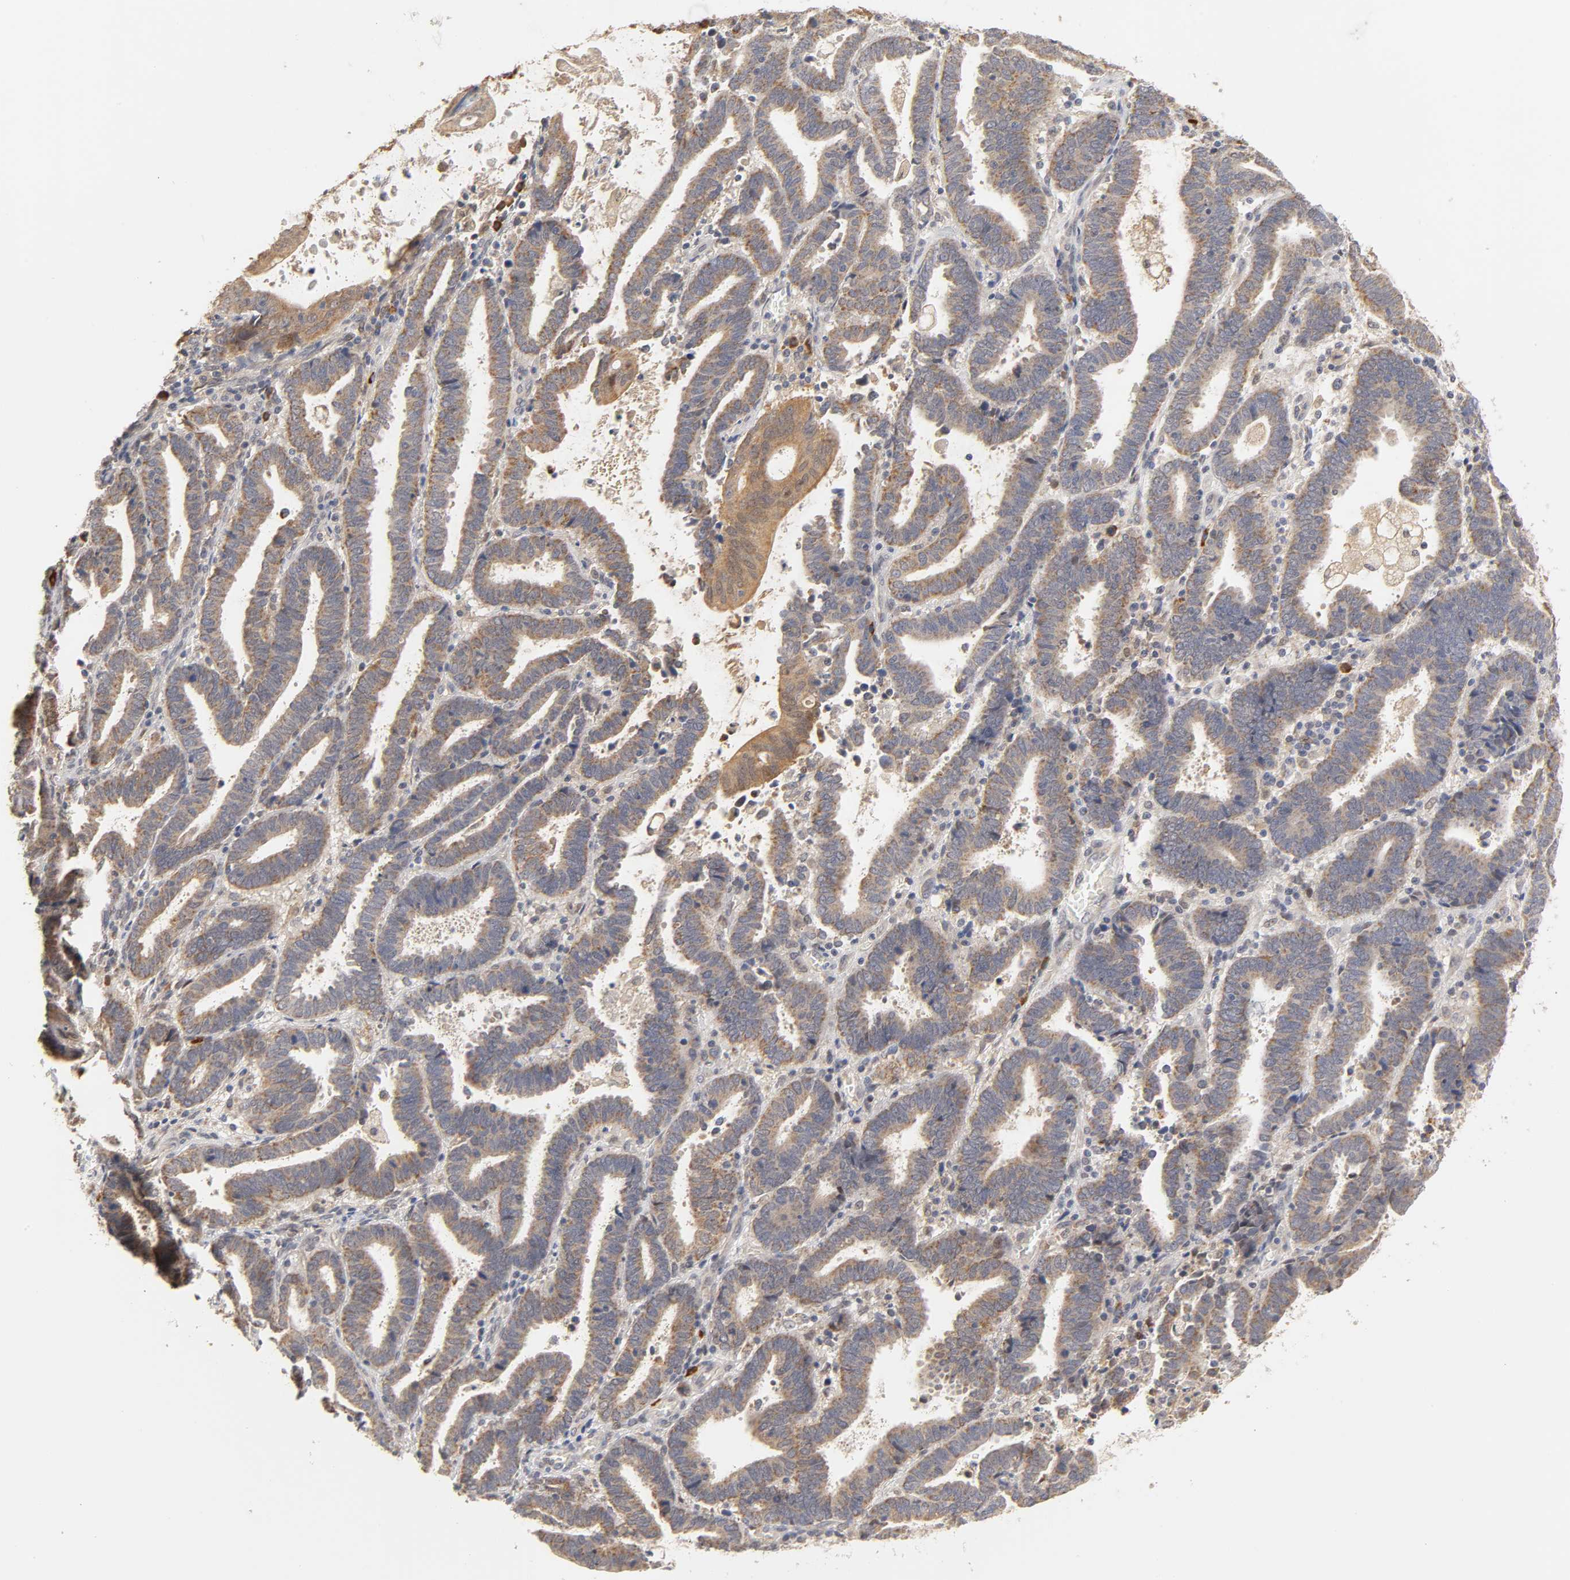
{"staining": {"intensity": "moderate", "quantity": ">75%", "location": "cytoplasmic/membranous"}, "tissue": "endometrial cancer", "cell_type": "Tumor cells", "image_type": "cancer", "snomed": [{"axis": "morphology", "description": "Adenocarcinoma, NOS"}, {"axis": "topography", "description": "Uterus"}], "caption": "Endometrial adenocarcinoma stained with a protein marker displays moderate staining in tumor cells.", "gene": "GSTZ1", "patient": {"sex": "female", "age": 83}}